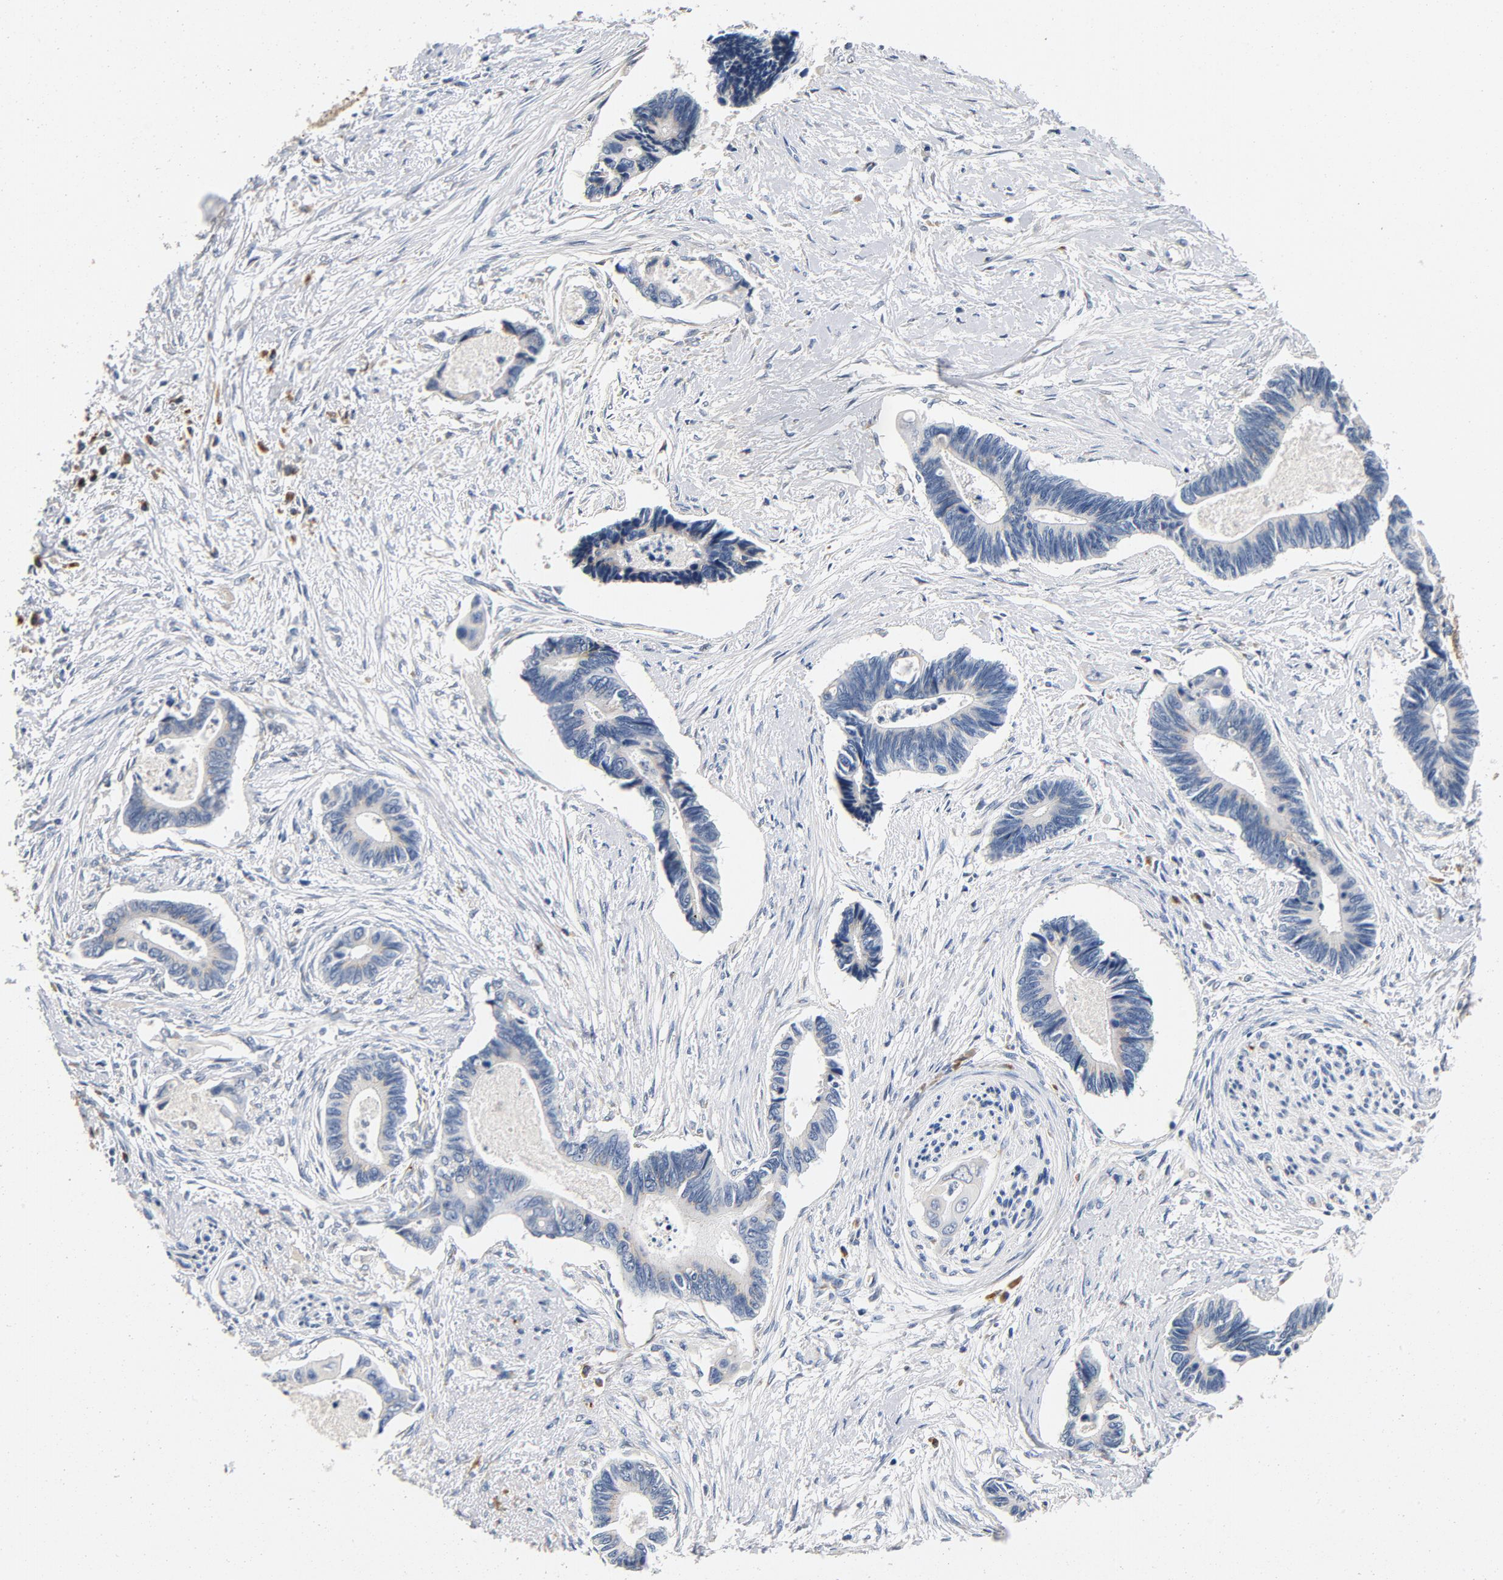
{"staining": {"intensity": "negative", "quantity": "none", "location": "none"}, "tissue": "pancreatic cancer", "cell_type": "Tumor cells", "image_type": "cancer", "snomed": [{"axis": "morphology", "description": "Adenocarcinoma, NOS"}, {"axis": "topography", "description": "Pancreas"}], "caption": "There is no significant positivity in tumor cells of pancreatic cancer (adenocarcinoma). Nuclei are stained in blue.", "gene": "LMAN2", "patient": {"sex": "female", "age": 70}}